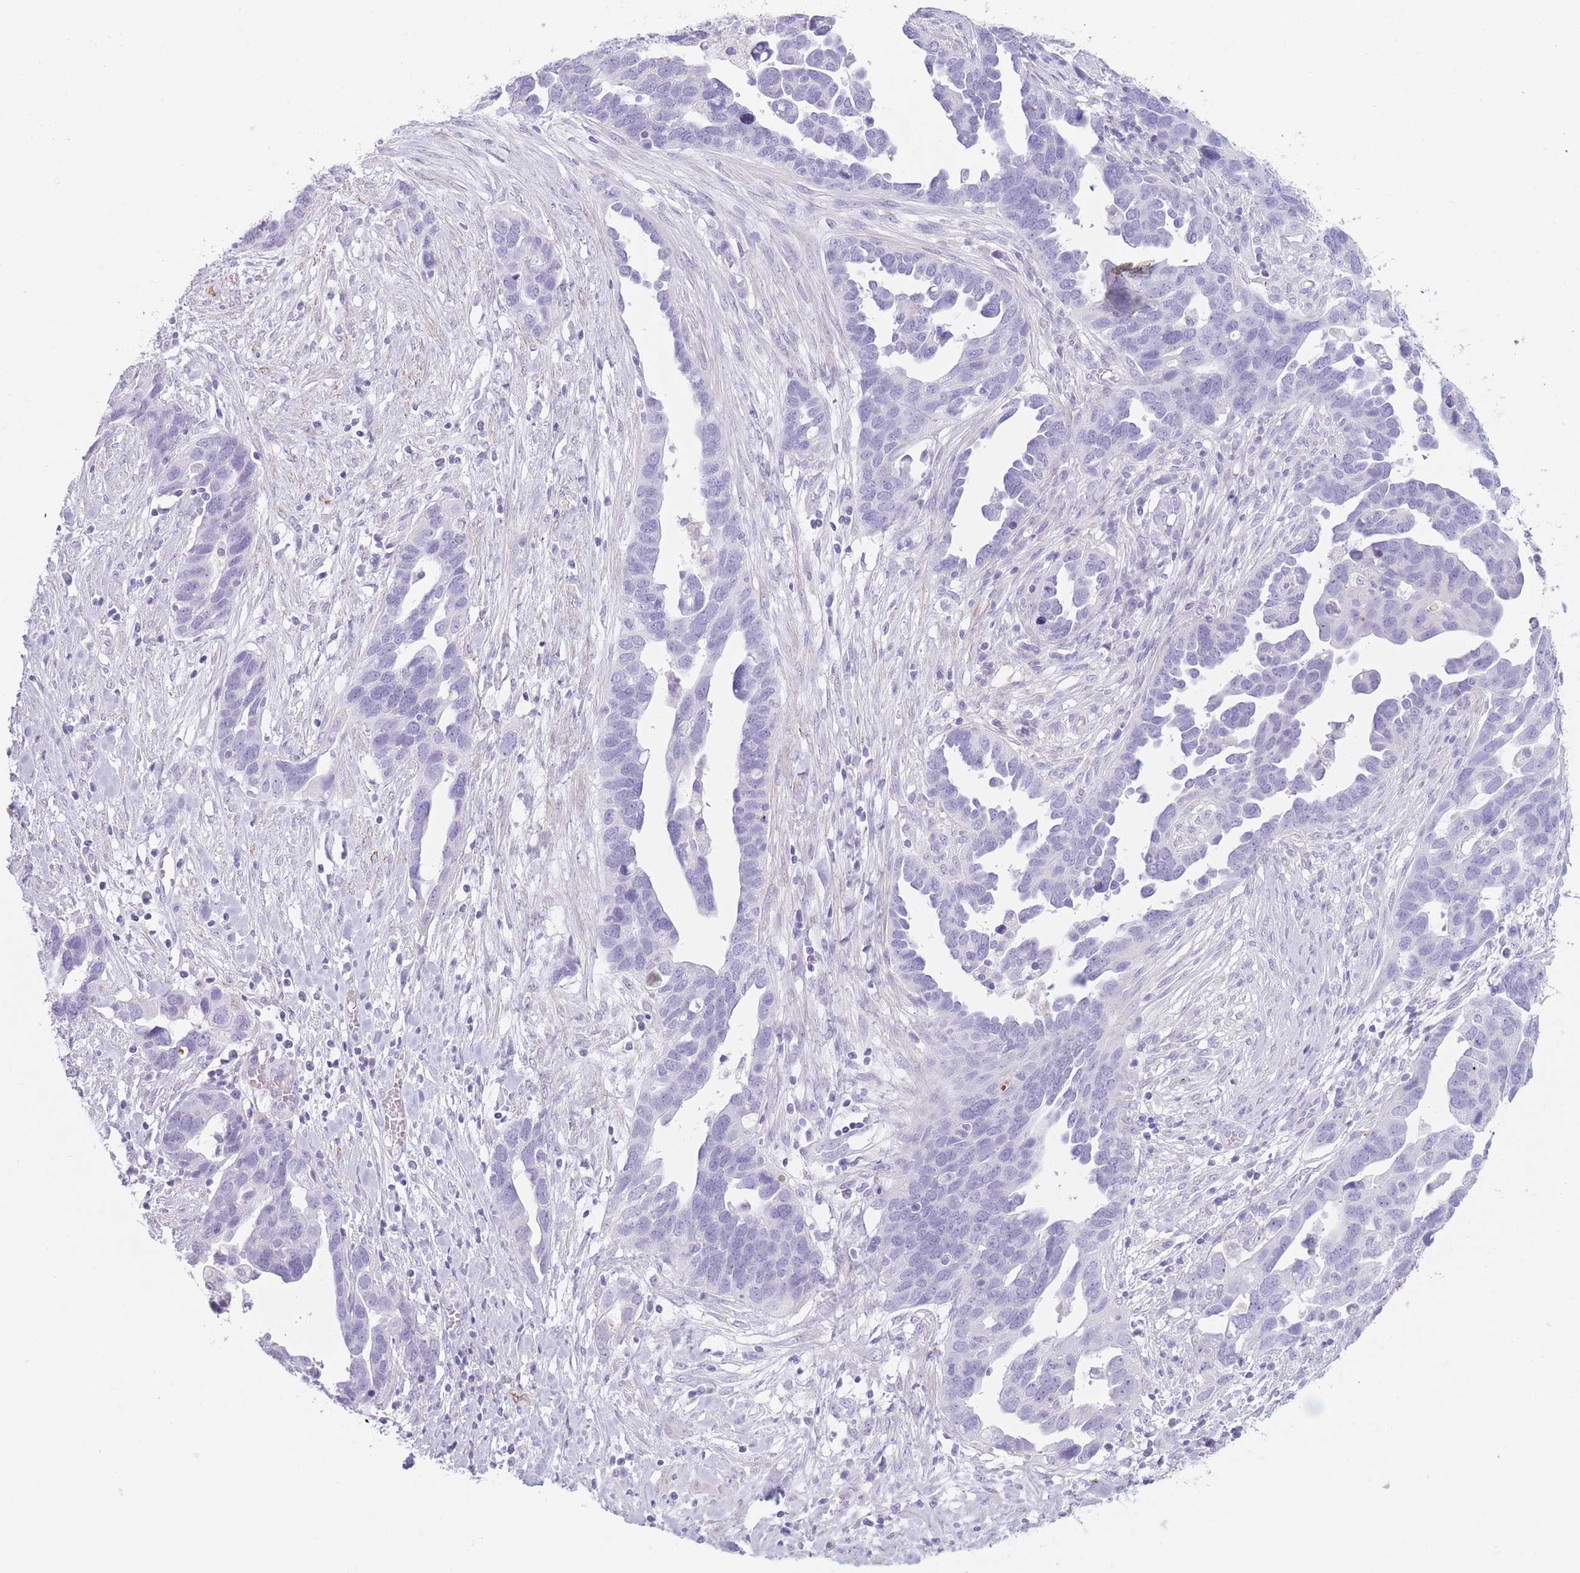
{"staining": {"intensity": "negative", "quantity": "none", "location": "none"}, "tissue": "ovarian cancer", "cell_type": "Tumor cells", "image_type": "cancer", "snomed": [{"axis": "morphology", "description": "Cystadenocarcinoma, serous, NOS"}, {"axis": "topography", "description": "Ovary"}], "caption": "Tumor cells are negative for brown protein staining in ovarian serous cystadenocarcinoma. (Immunohistochemistry, brightfield microscopy, high magnification).", "gene": "GPR12", "patient": {"sex": "female", "age": 54}}